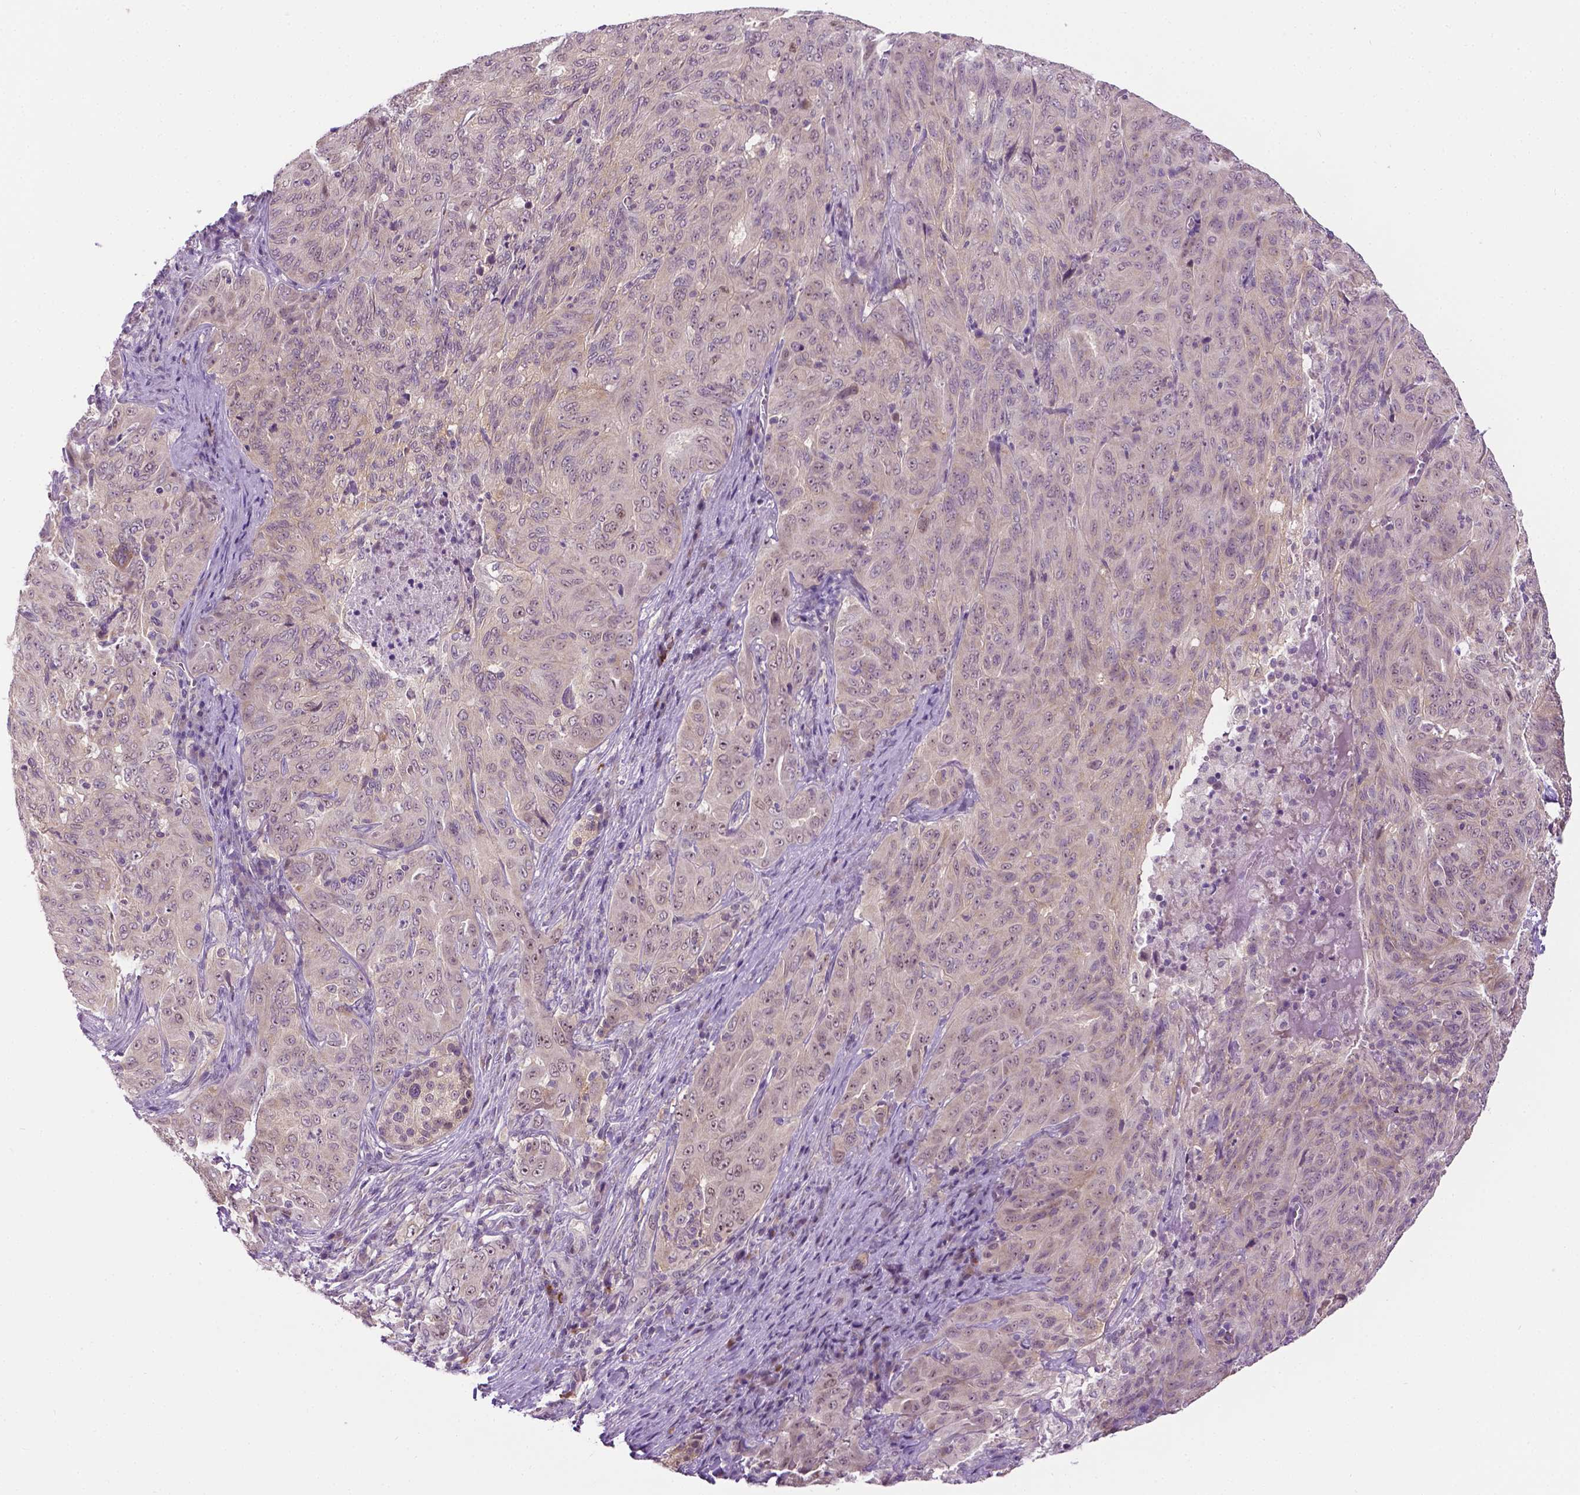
{"staining": {"intensity": "weak", "quantity": "25%-75%", "location": "nuclear"}, "tissue": "pancreatic cancer", "cell_type": "Tumor cells", "image_type": "cancer", "snomed": [{"axis": "morphology", "description": "Adenocarcinoma, NOS"}, {"axis": "topography", "description": "Pancreas"}], "caption": "Pancreatic cancer stained with DAB (3,3'-diaminobenzidine) immunohistochemistry (IHC) demonstrates low levels of weak nuclear expression in approximately 25%-75% of tumor cells.", "gene": "DENND4A", "patient": {"sex": "male", "age": 63}}